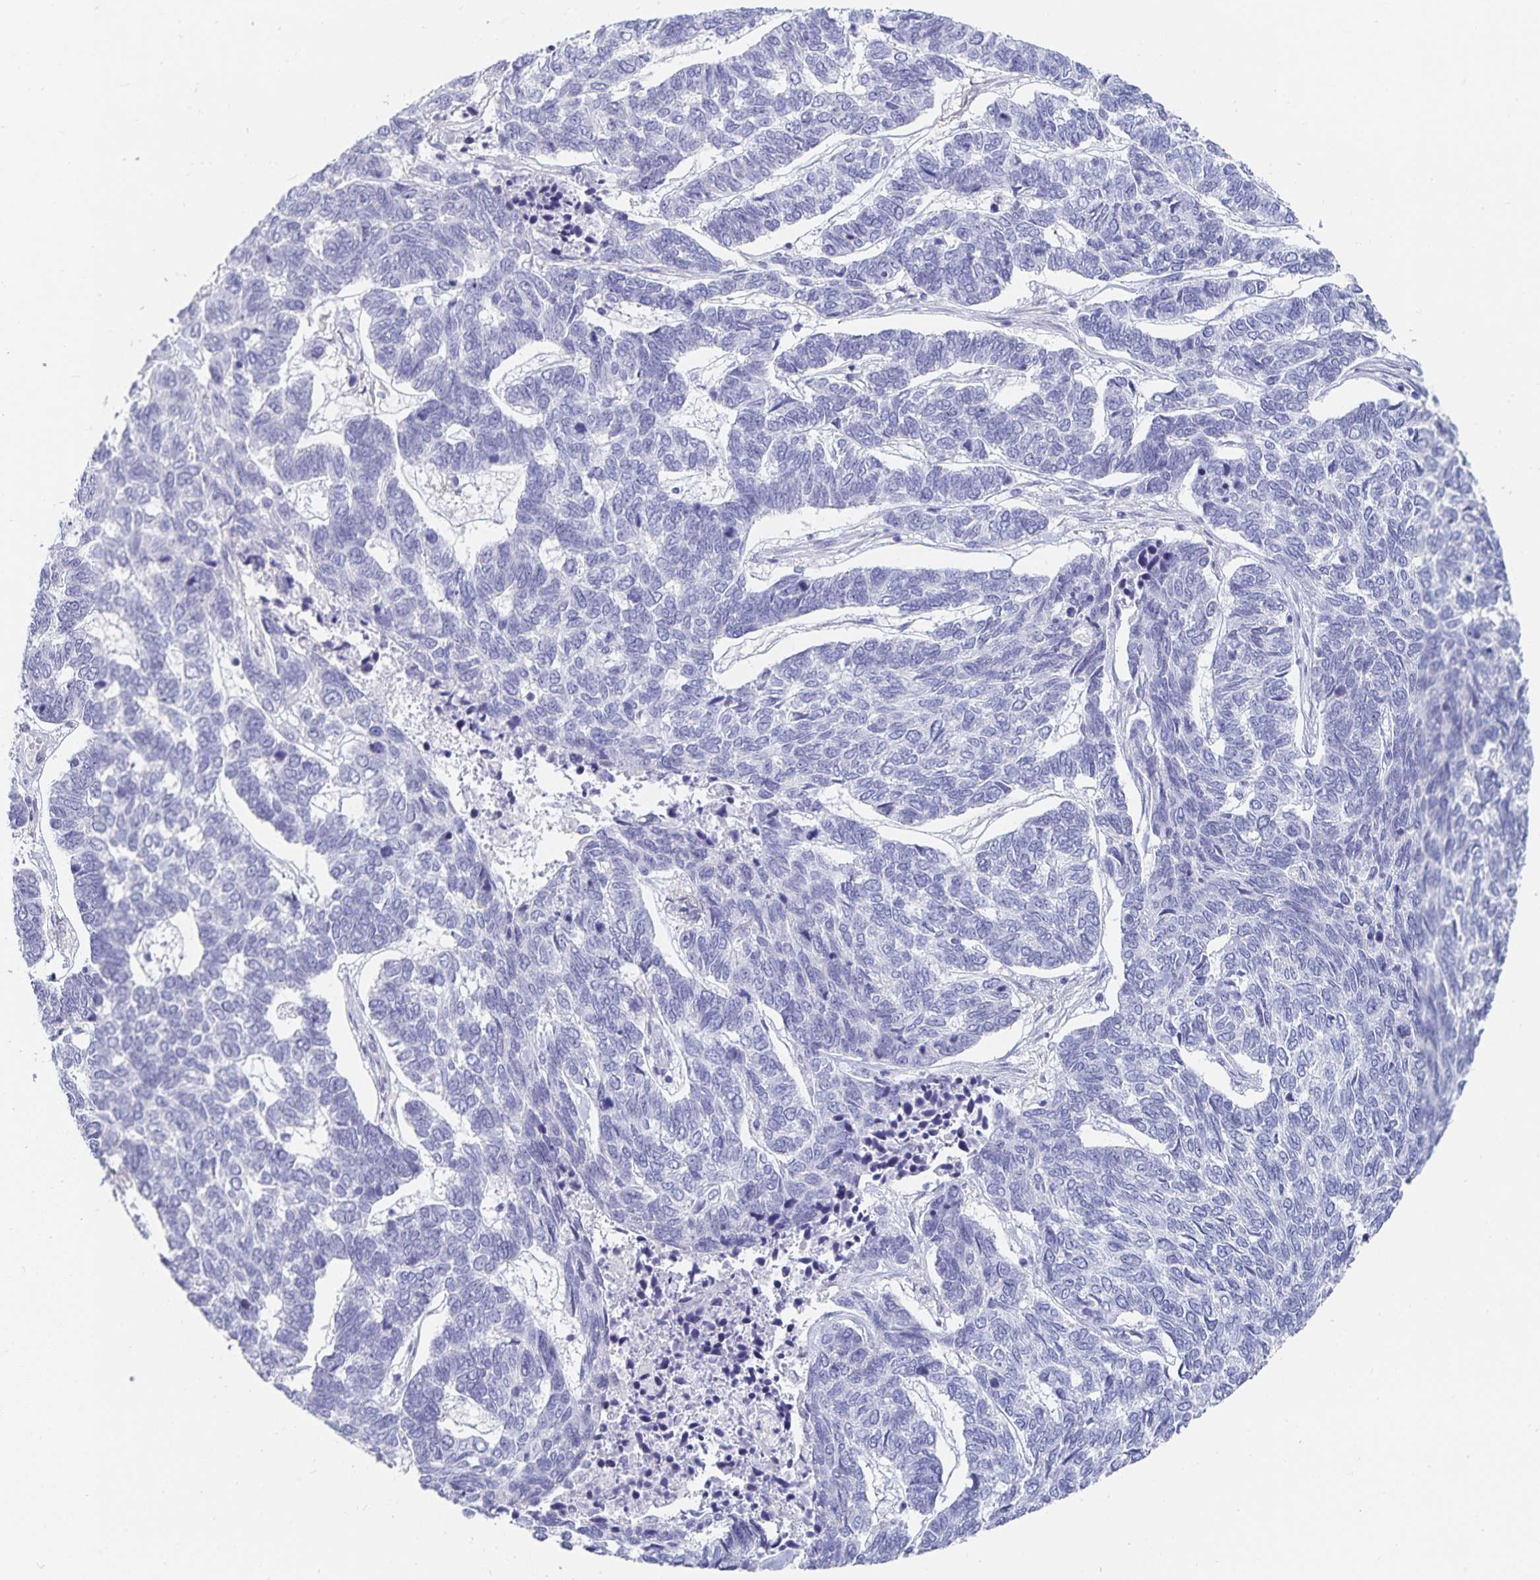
{"staining": {"intensity": "negative", "quantity": "none", "location": "none"}, "tissue": "skin cancer", "cell_type": "Tumor cells", "image_type": "cancer", "snomed": [{"axis": "morphology", "description": "Basal cell carcinoma"}, {"axis": "topography", "description": "Skin"}], "caption": "The IHC micrograph has no significant staining in tumor cells of basal cell carcinoma (skin) tissue.", "gene": "SFTPA1", "patient": {"sex": "female", "age": 65}}